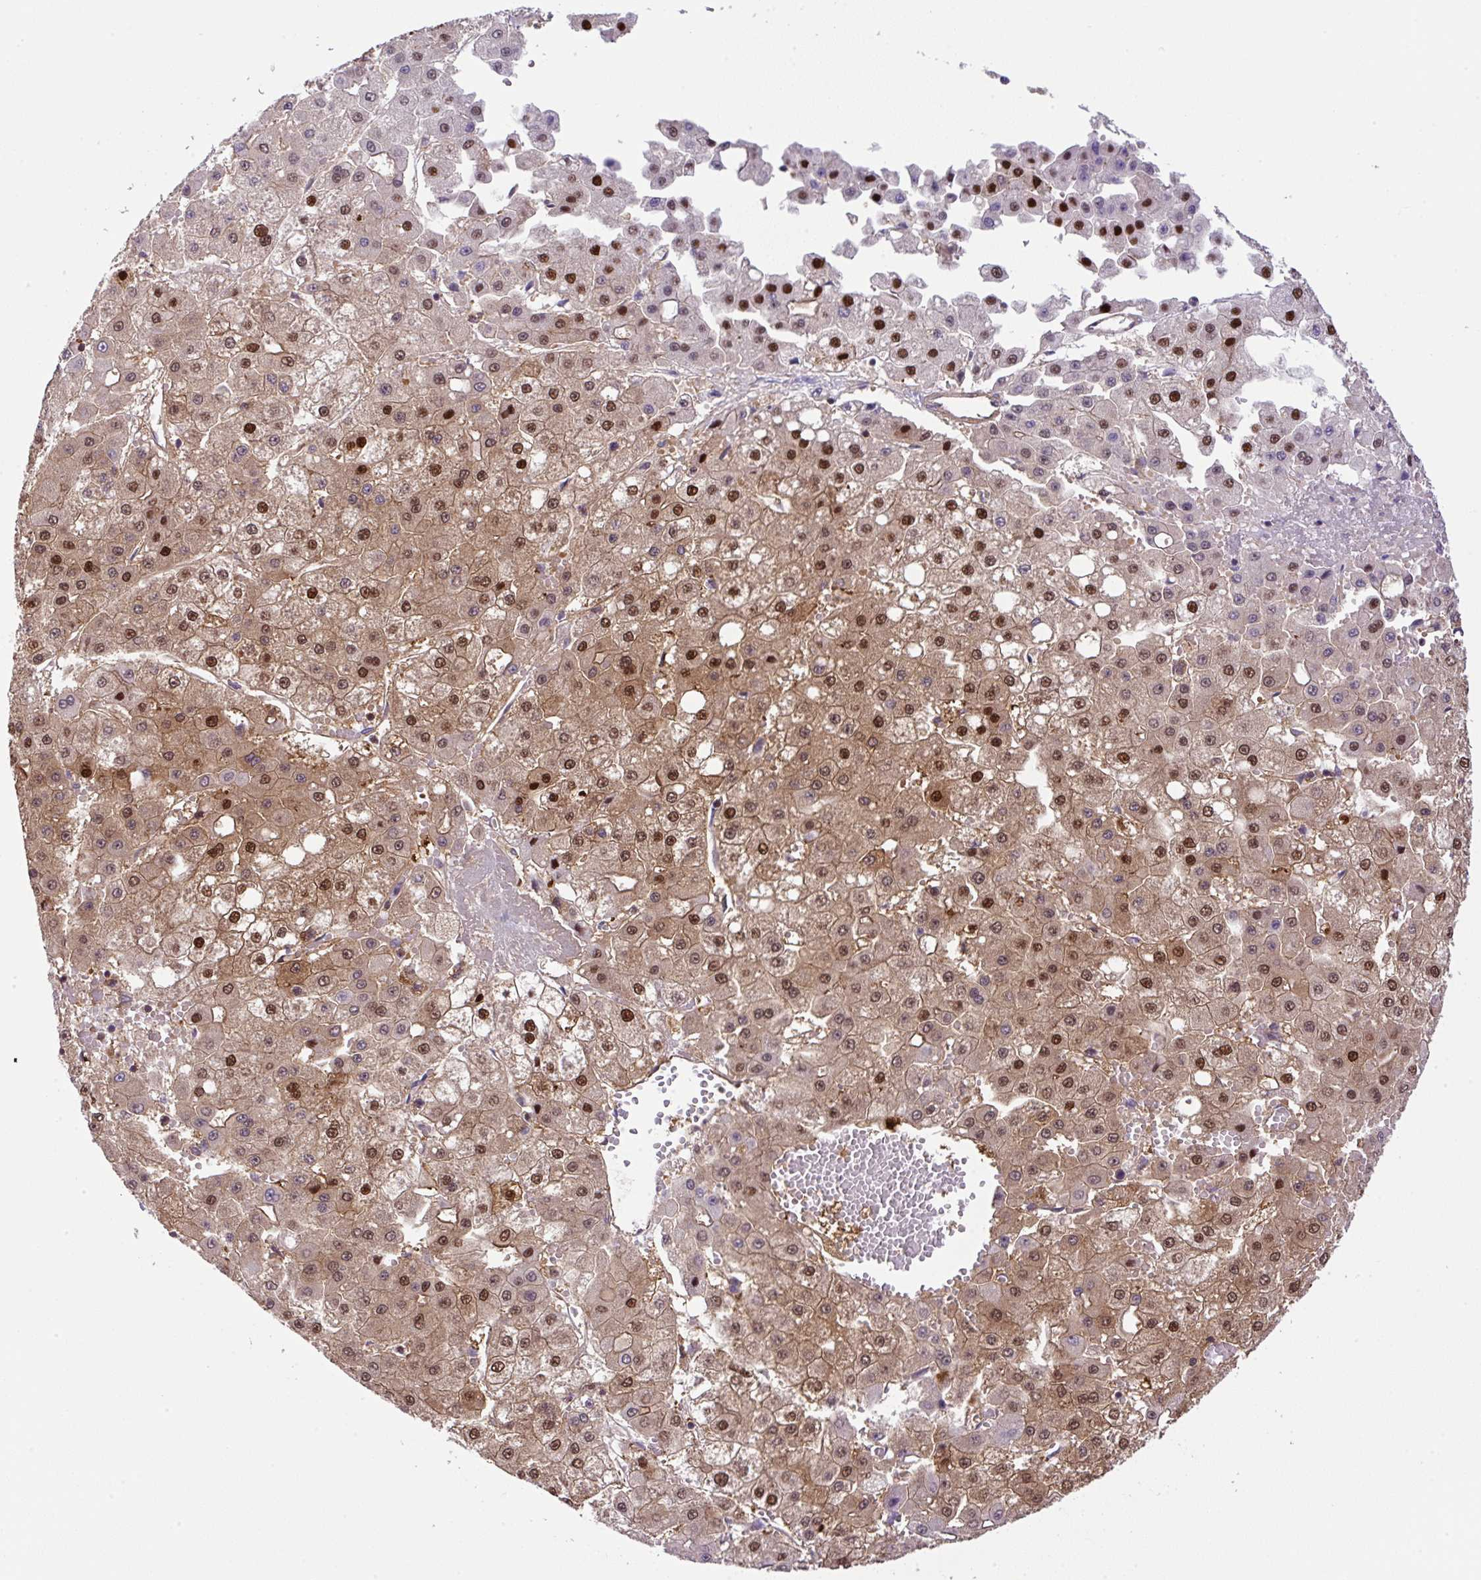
{"staining": {"intensity": "moderate", "quantity": "25%-75%", "location": "cytoplasmic/membranous,nuclear"}, "tissue": "liver cancer", "cell_type": "Tumor cells", "image_type": "cancer", "snomed": [{"axis": "morphology", "description": "Carcinoma, Hepatocellular, NOS"}, {"axis": "topography", "description": "Liver"}], "caption": "Immunohistochemical staining of human liver cancer shows medium levels of moderate cytoplasmic/membranous and nuclear positivity in about 25%-75% of tumor cells. The staining is performed using DAB brown chromogen to label protein expression. The nuclei are counter-stained blue using hematoxylin.", "gene": "NPTN", "patient": {"sex": "male", "age": 47}}